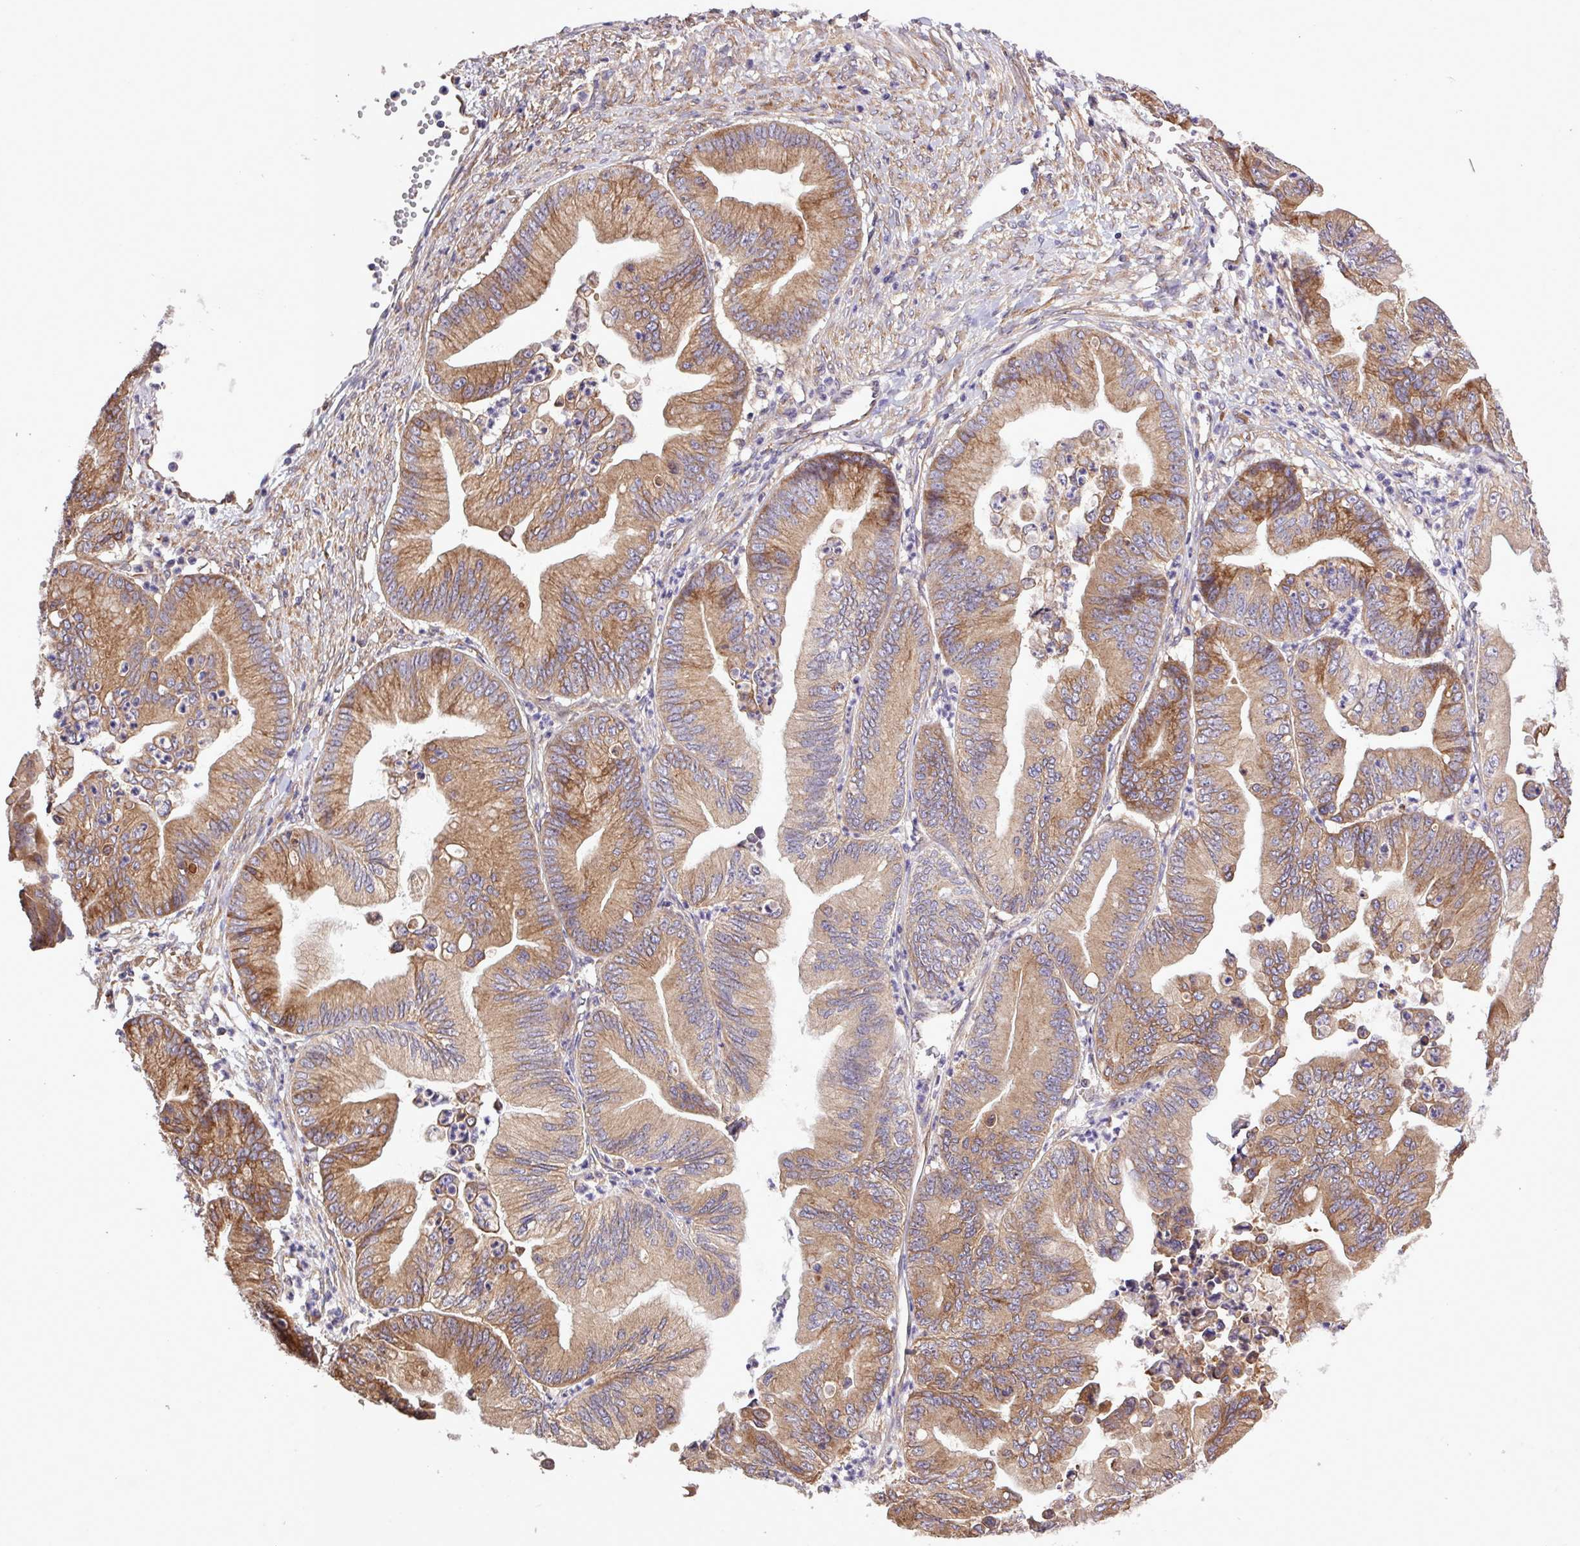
{"staining": {"intensity": "moderate", "quantity": ">75%", "location": "cytoplasmic/membranous"}, "tissue": "ovarian cancer", "cell_type": "Tumor cells", "image_type": "cancer", "snomed": [{"axis": "morphology", "description": "Cystadenocarcinoma, mucinous, NOS"}, {"axis": "topography", "description": "Ovary"}], "caption": "High-magnification brightfield microscopy of ovarian cancer (mucinous cystadenocarcinoma) stained with DAB (brown) and counterstained with hematoxylin (blue). tumor cells exhibit moderate cytoplasmic/membranous expression is appreciated in about>75% of cells.", "gene": "MEGF6", "patient": {"sex": "female", "age": 71}}